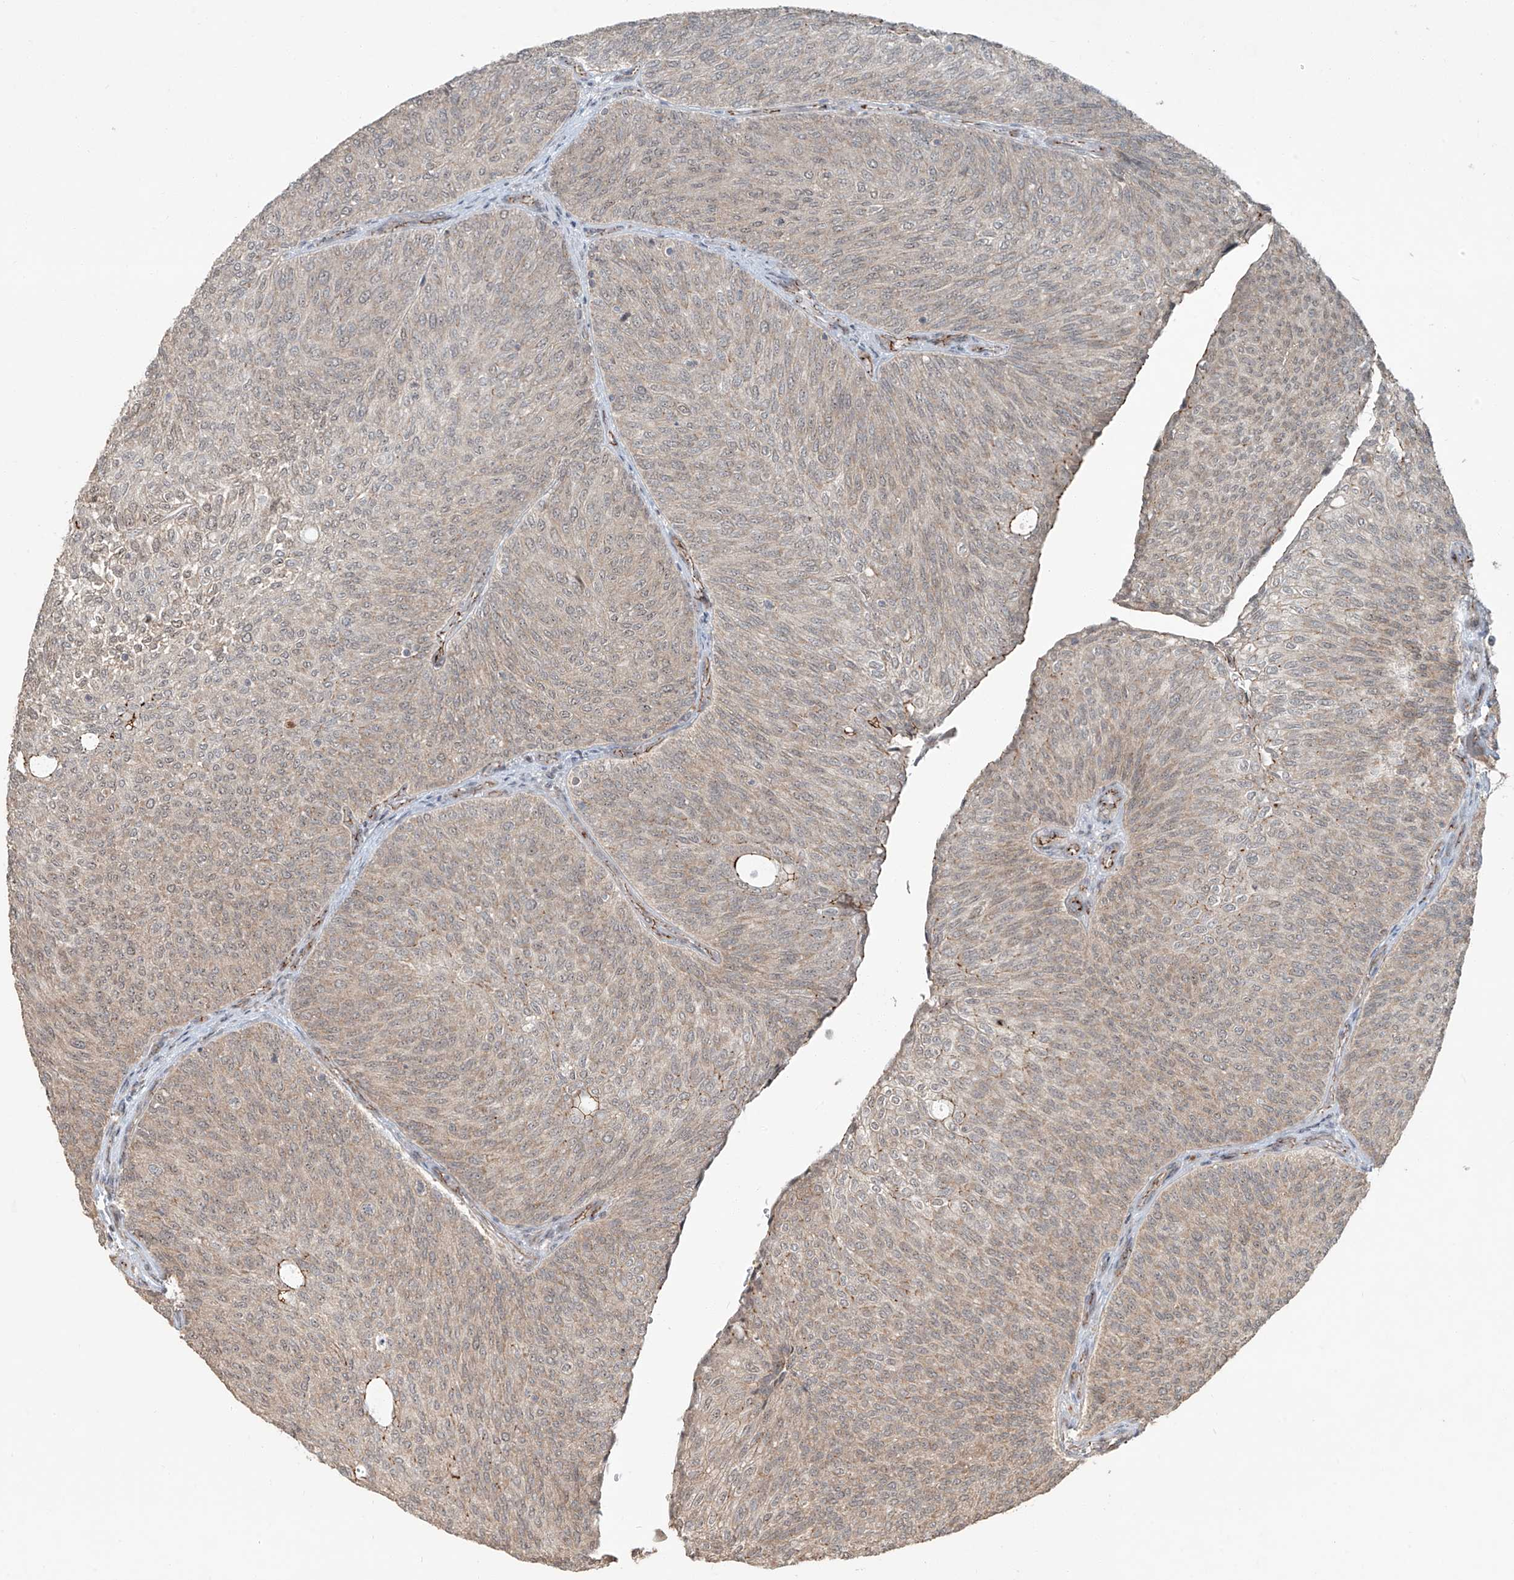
{"staining": {"intensity": "weak", "quantity": ">75%", "location": "cytoplasmic/membranous"}, "tissue": "urothelial cancer", "cell_type": "Tumor cells", "image_type": "cancer", "snomed": [{"axis": "morphology", "description": "Urothelial carcinoma, Low grade"}, {"axis": "topography", "description": "Urinary bladder"}], "caption": "Immunohistochemistry (IHC) staining of urothelial cancer, which exhibits low levels of weak cytoplasmic/membranous staining in approximately >75% of tumor cells indicating weak cytoplasmic/membranous protein positivity. The staining was performed using DAB (3,3'-diaminobenzidine) (brown) for protein detection and nuclei were counterstained in hematoxylin (blue).", "gene": "ZNF16", "patient": {"sex": "female", "age": 79}}